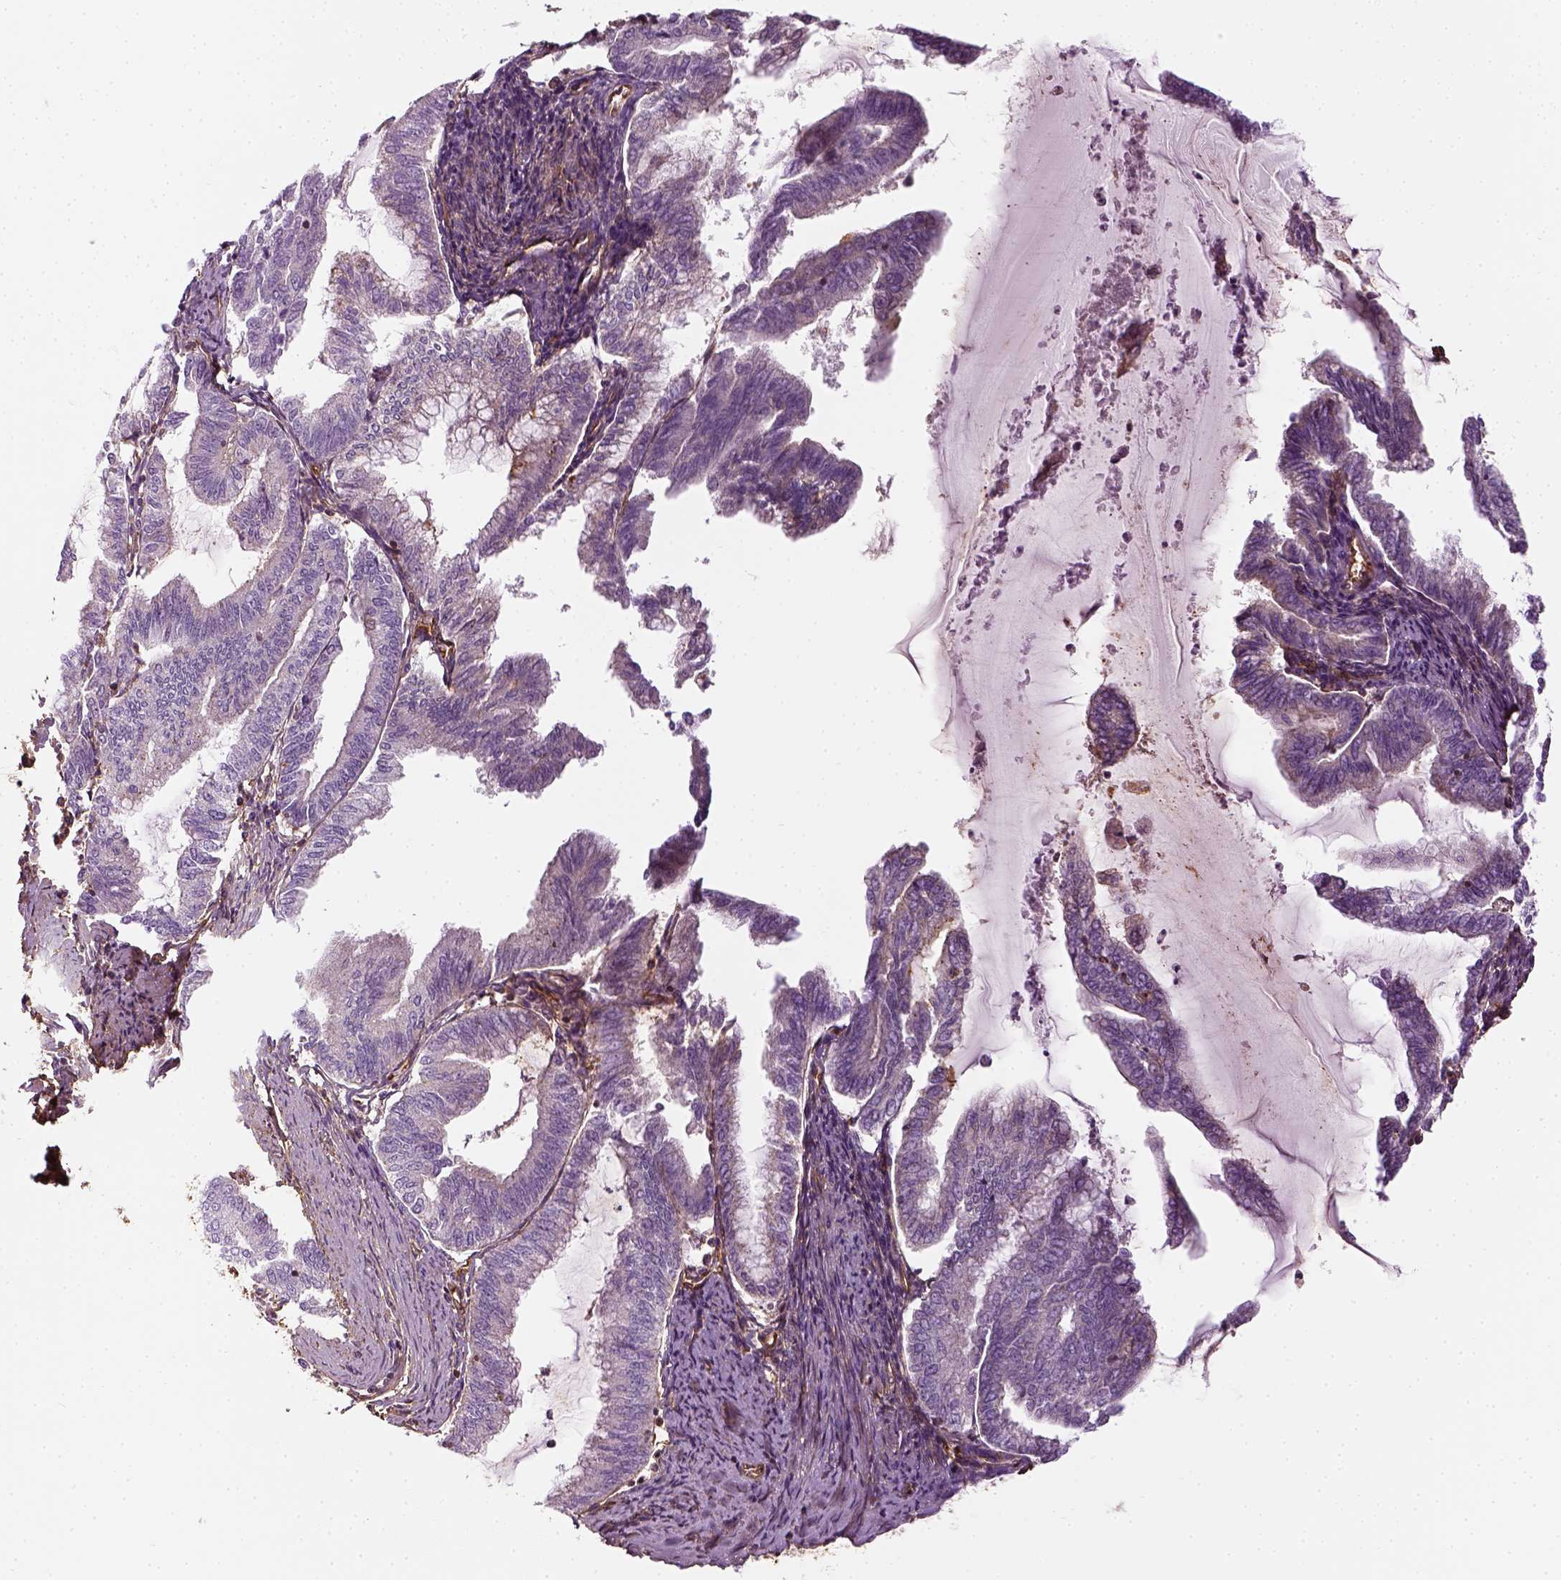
{"staining": {"intensity": "negative", "quantity": "none", "location": "none"}, "tissue": "endometrial cancer", "cell_type": "Tumor cells", "image_type": "cancer", "snomed": [{"axis": "morphology", "description": "Adenocarcinoma, NOS"}, {"axis": "topography", "description": "Endometrium"}], "caption": "Histopathology image shows no protein staining in tumor cells of endometrial adenocarcinoma tissue.", "gene": "COL6A2", "patient": {"sex": "female", "age": 79}}